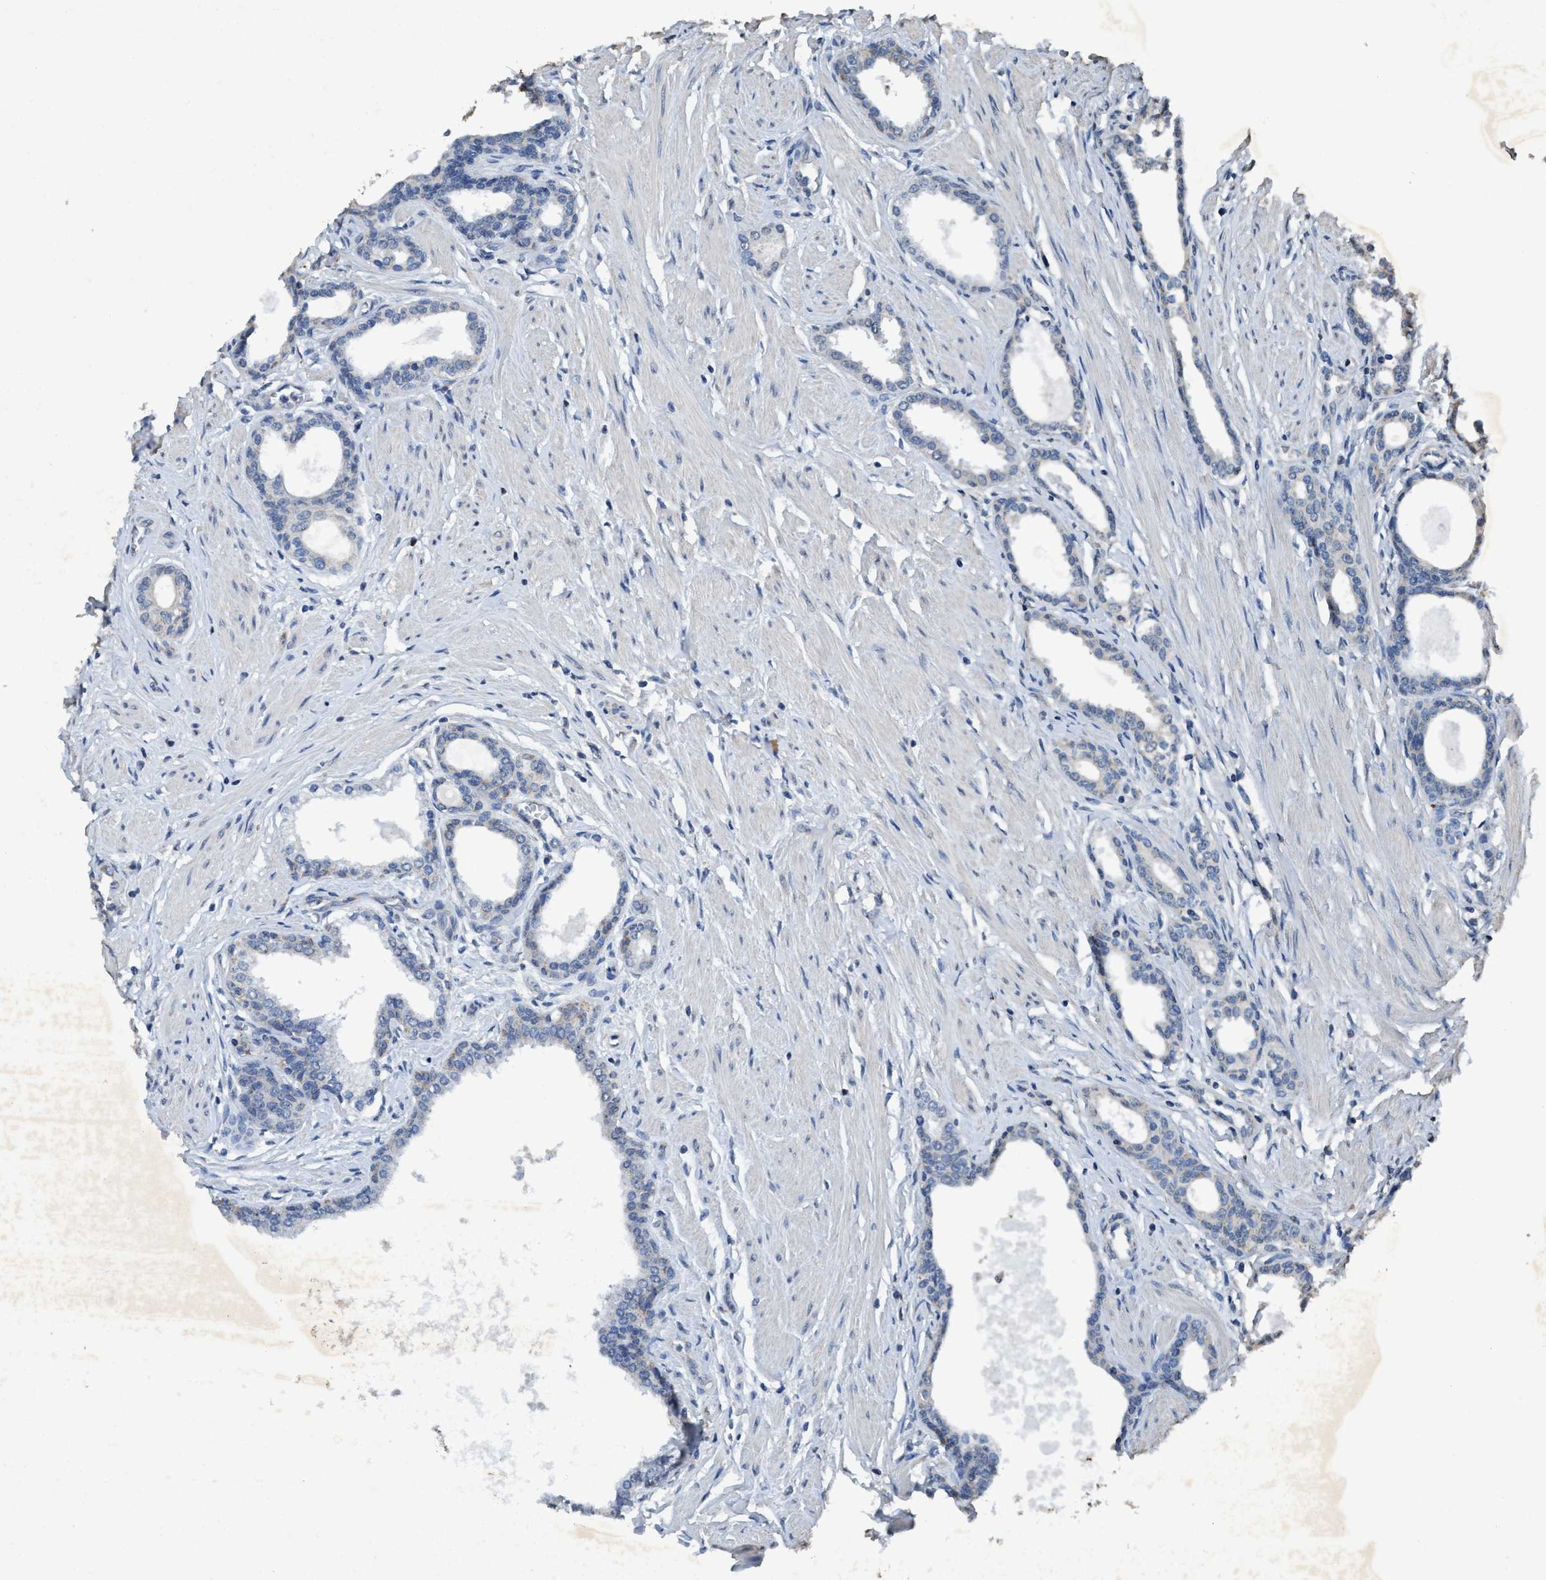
{"staining": {"intensity": "negative", "quantity": "none", "location": "none"}, "tissue": "prostate cancer", "cell_type": "Tumor cells", "image_type": "cancer", "snomed": [{"axis": "morphology", "description": "Adenocarcinoma, High grade"}, {"axis": "topography", "description": "Prostate"}], "caption": "Tumor cells show no significant protein staining in prostate adenocarcinoma (high-grade).", "gene": "ANKFN1", "patient": {"sex": "male", "age": 52}}